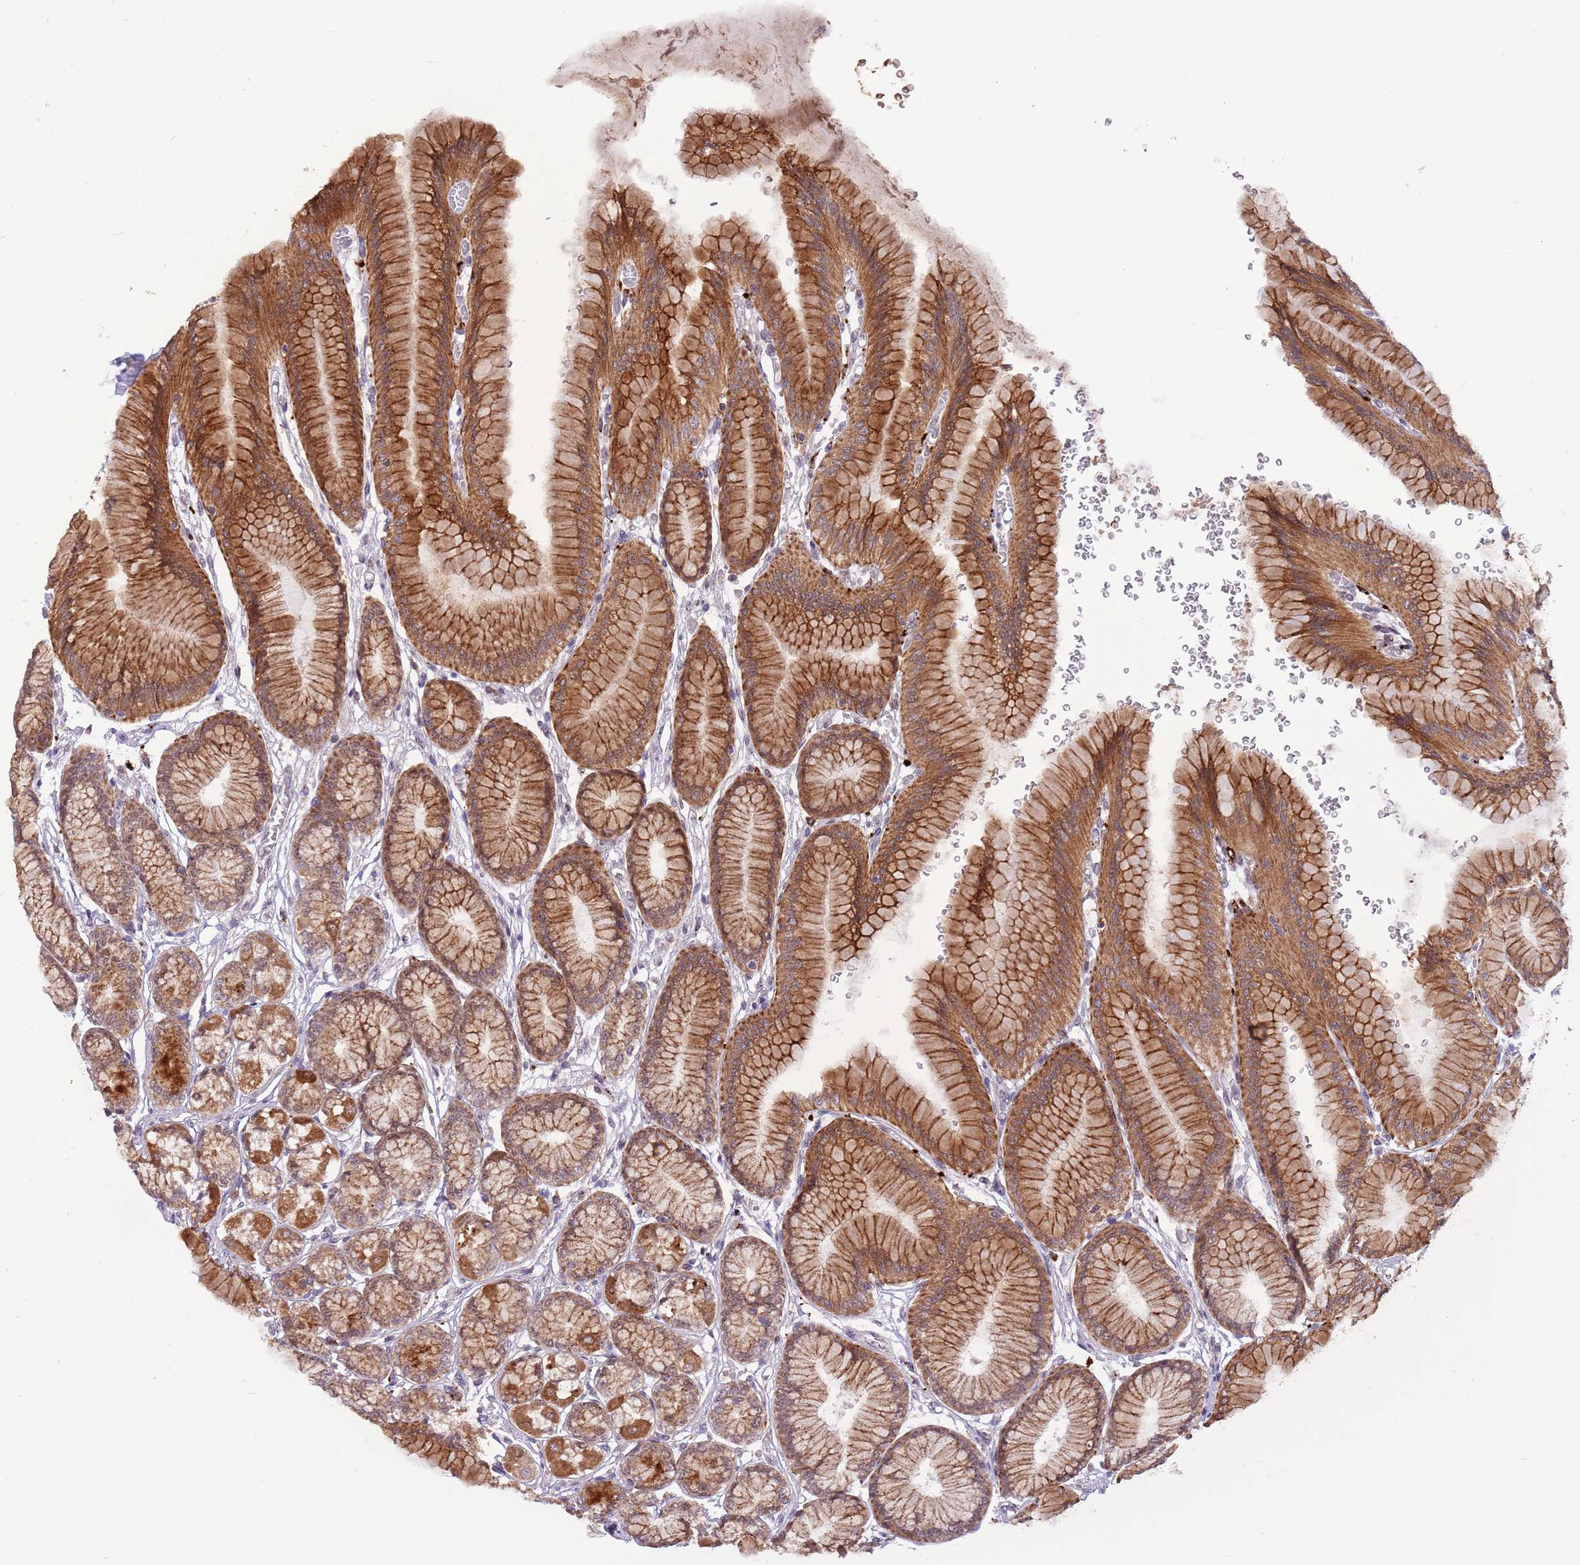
{"staining": {"intensity": "strong", "quantity": ">75%", "location": "cytoplasmic/membranous,nuclear"}, "tissue": "stomach", "cell_type": "Glandular cells", "image_type": "normal", "snomed": [{"axis": "morphology", "description": "Normal tissue, NOS"}, {"axis": "morphology", "description": "Adenocarcinoma, NOS"}, {"axis": "morphology", "description": "Adenocarcinoma, High grade"}, {"axis": "topography", "description": "Stomach, upper"}, {"axis": "topography", "description": "Stomach"}], "caption": "A photomicrograph of stomach stained for a protein reveals strong cytoplasmic/membranous,nuclear brown staining in glandular cells.", "gene": "TRIM27", "patient": {"sex": "female", "age": 65}}